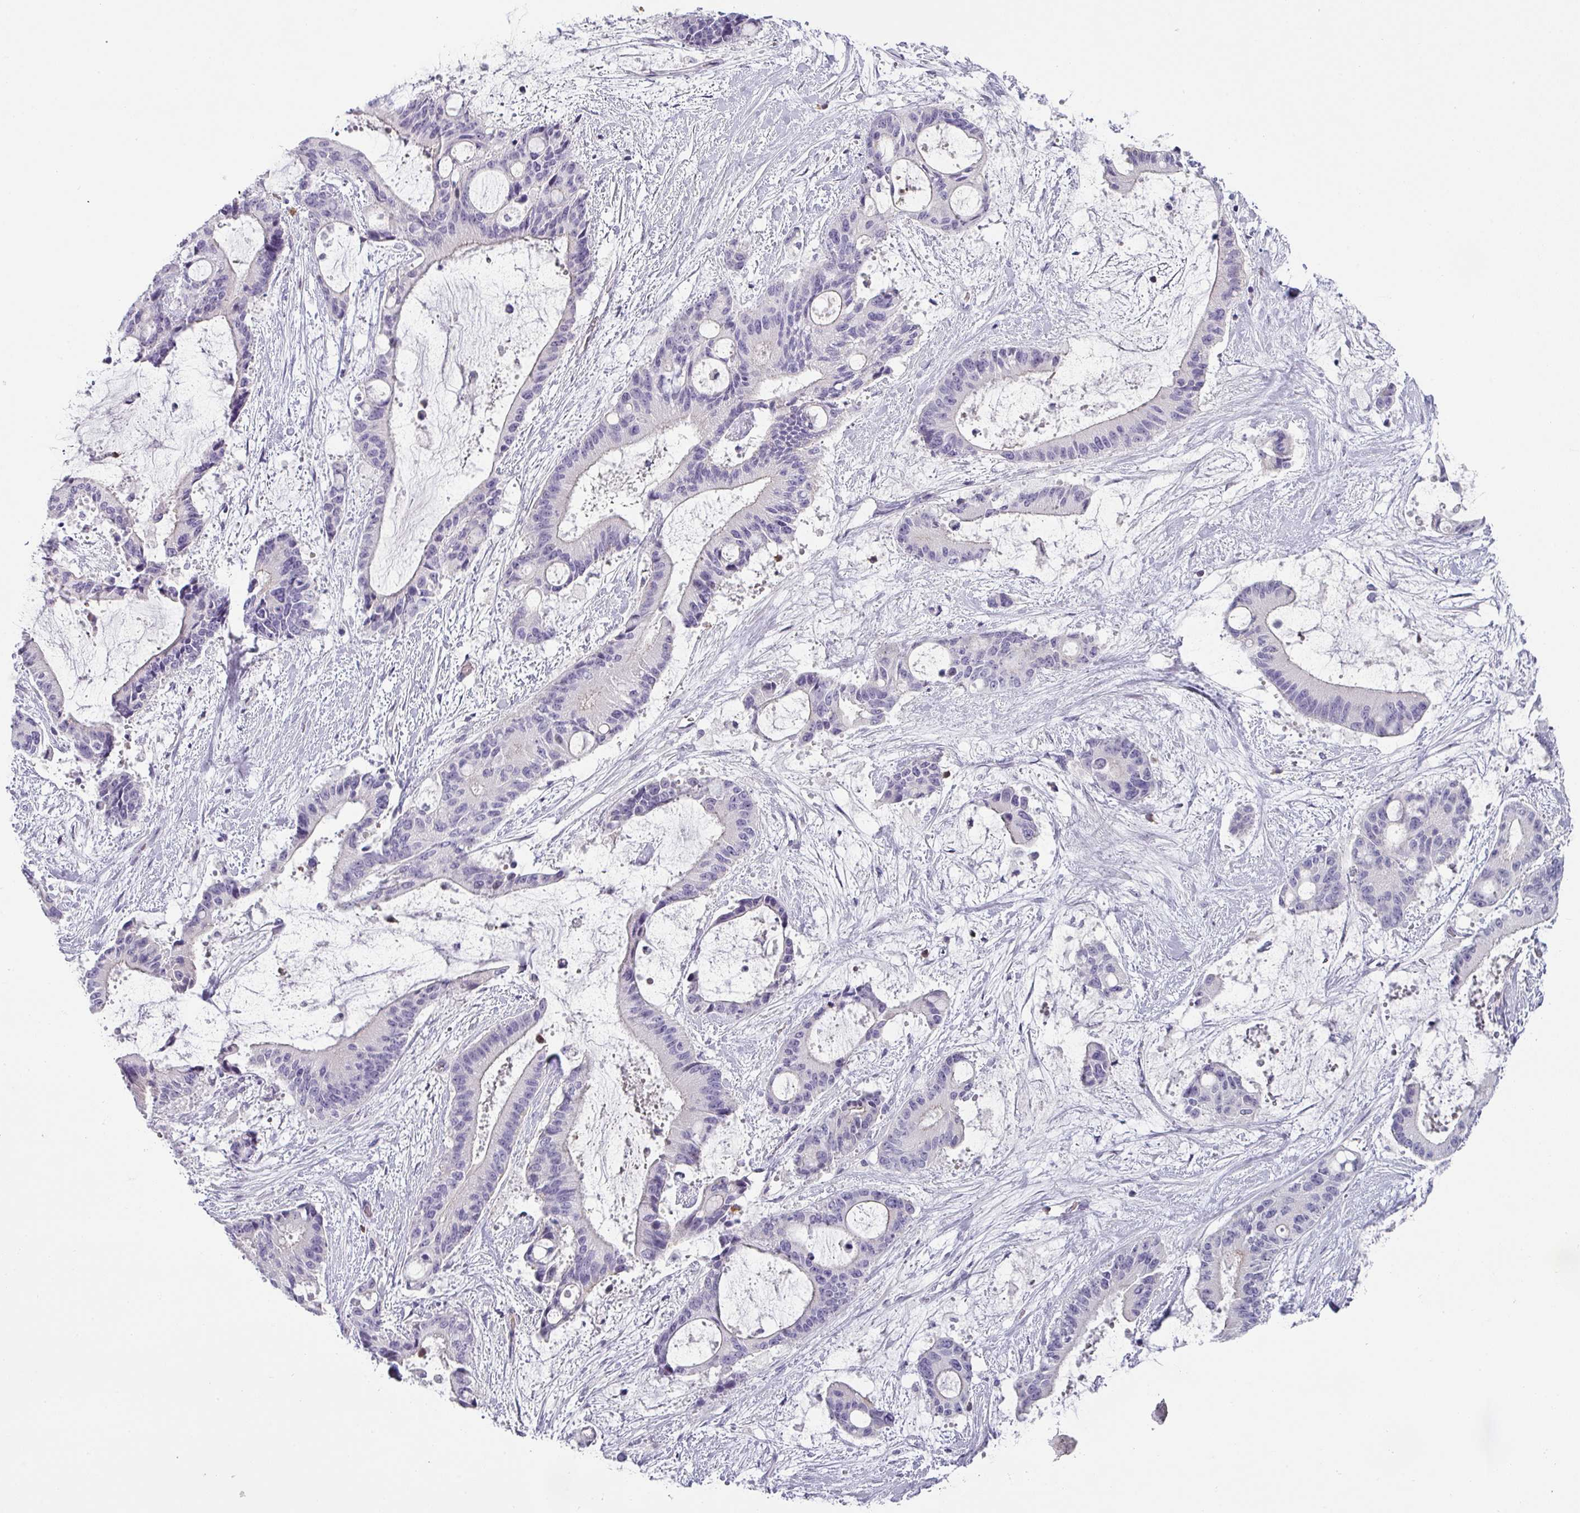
{"staining": {"intensity": "negative", "quantity": "none", "location": "none"}, "tissue": "liver cancer", "cell_type": "Tumor cells", "image_type": "cancer", "snomed": [{"axis": "morphology", "description": "Normal tissue, NOS"}, {"axis": "morphology", "description": "Cholangiocarcinoma"}, {"axis": "topography", "description": "Liver"}, {"axis": "topography", "description": "Peripheral nerve tissue"}], "caption": "An image of human liver cancer is negative for staining in tumor cells.", "gene": "BTLA", "patient": {"sex": "female", "age": 73}}